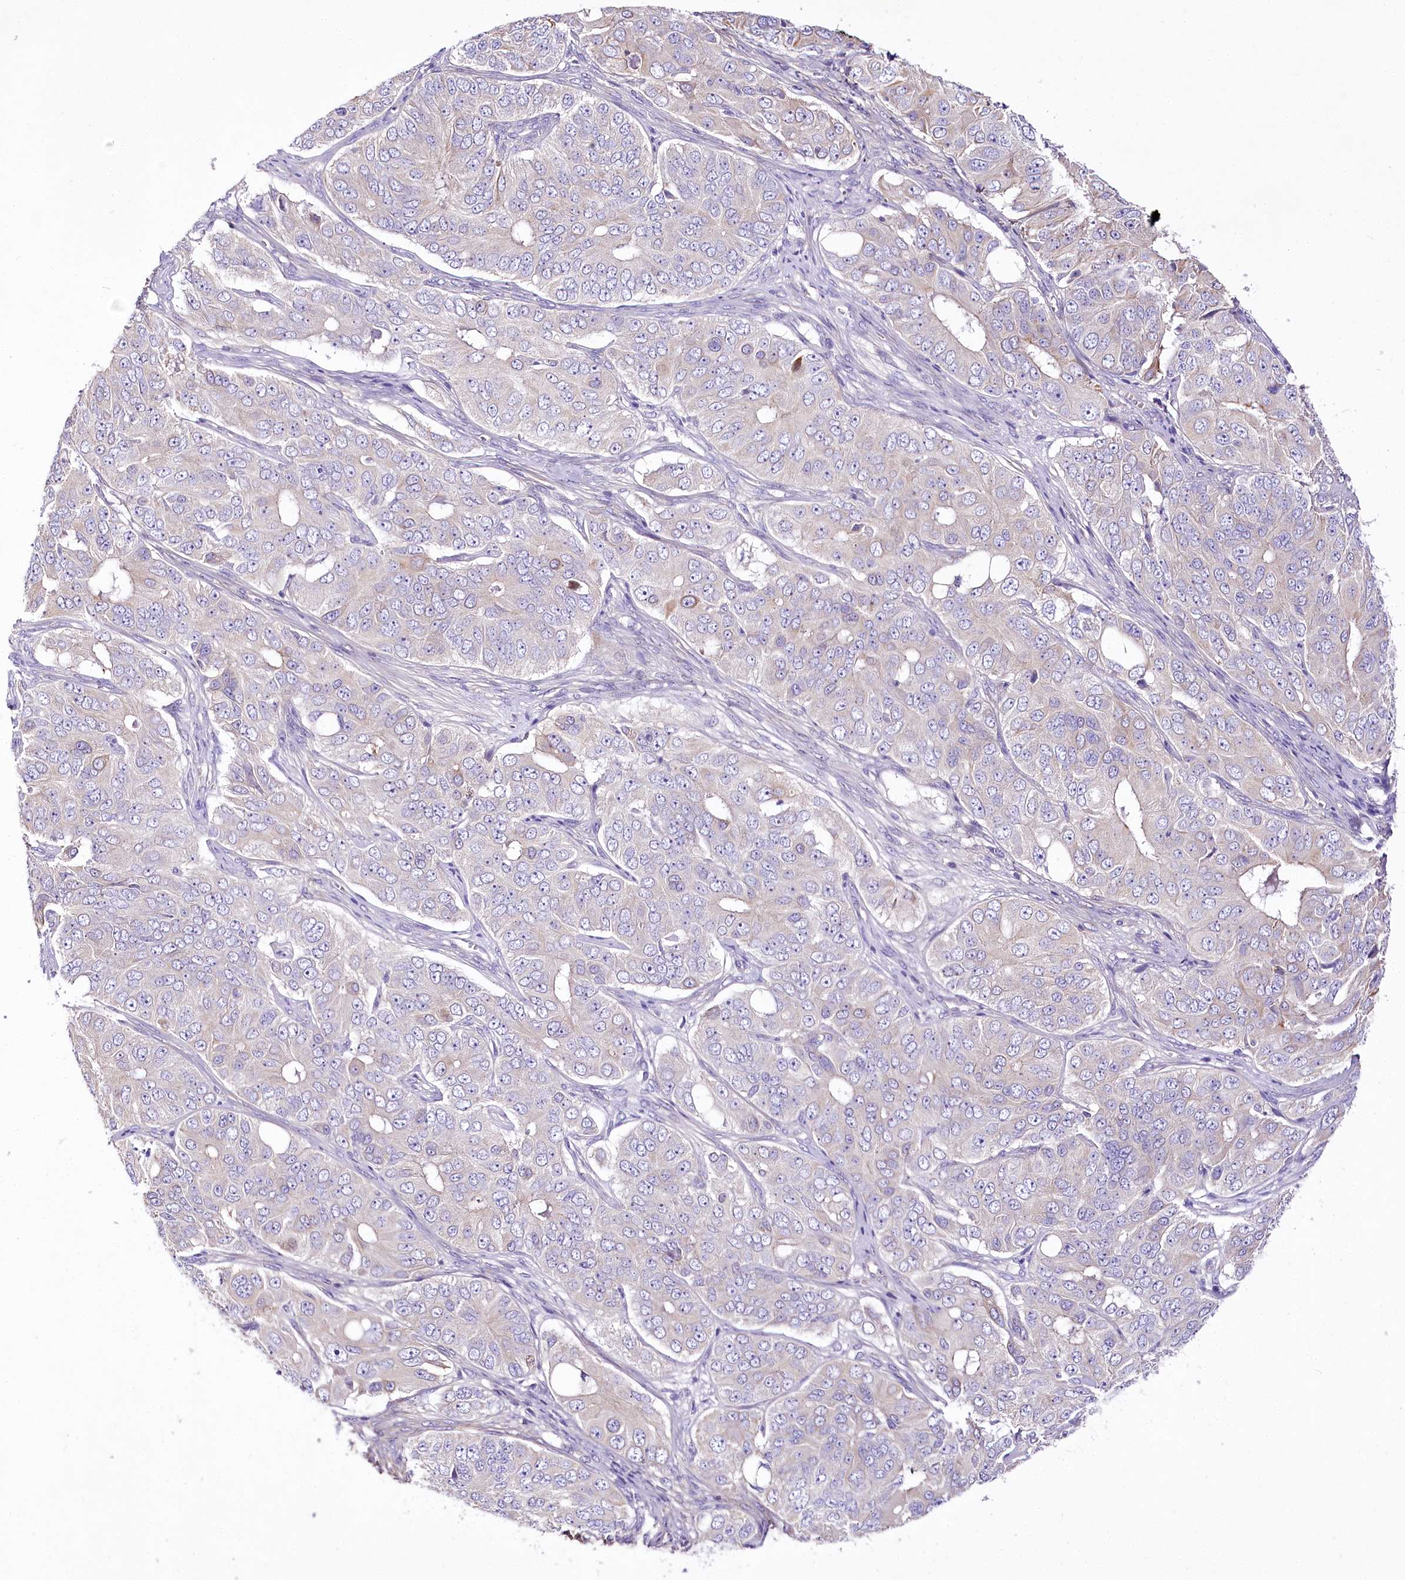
{"staining": {"intensity": "weak", "quantity": "<25%", "location": "cytoplasmic/membranous"}, "tissue": "ovarian cancer", "cell_type": "Tumor cells", "image_type": "cancer", "snomed": [{"axis": "morphology", "description": "Carcinoma, endometroid"}, {"axis": "topography", "description": "Ovary"}], "caption": "An immunohistochemistry (IHC) micrograph of ovarian cancer is shown. There is no staining in tumor cells of ovarian cancer.", "gene": "LRRC14B", "patient": {"sex": "female", "age": 51}}